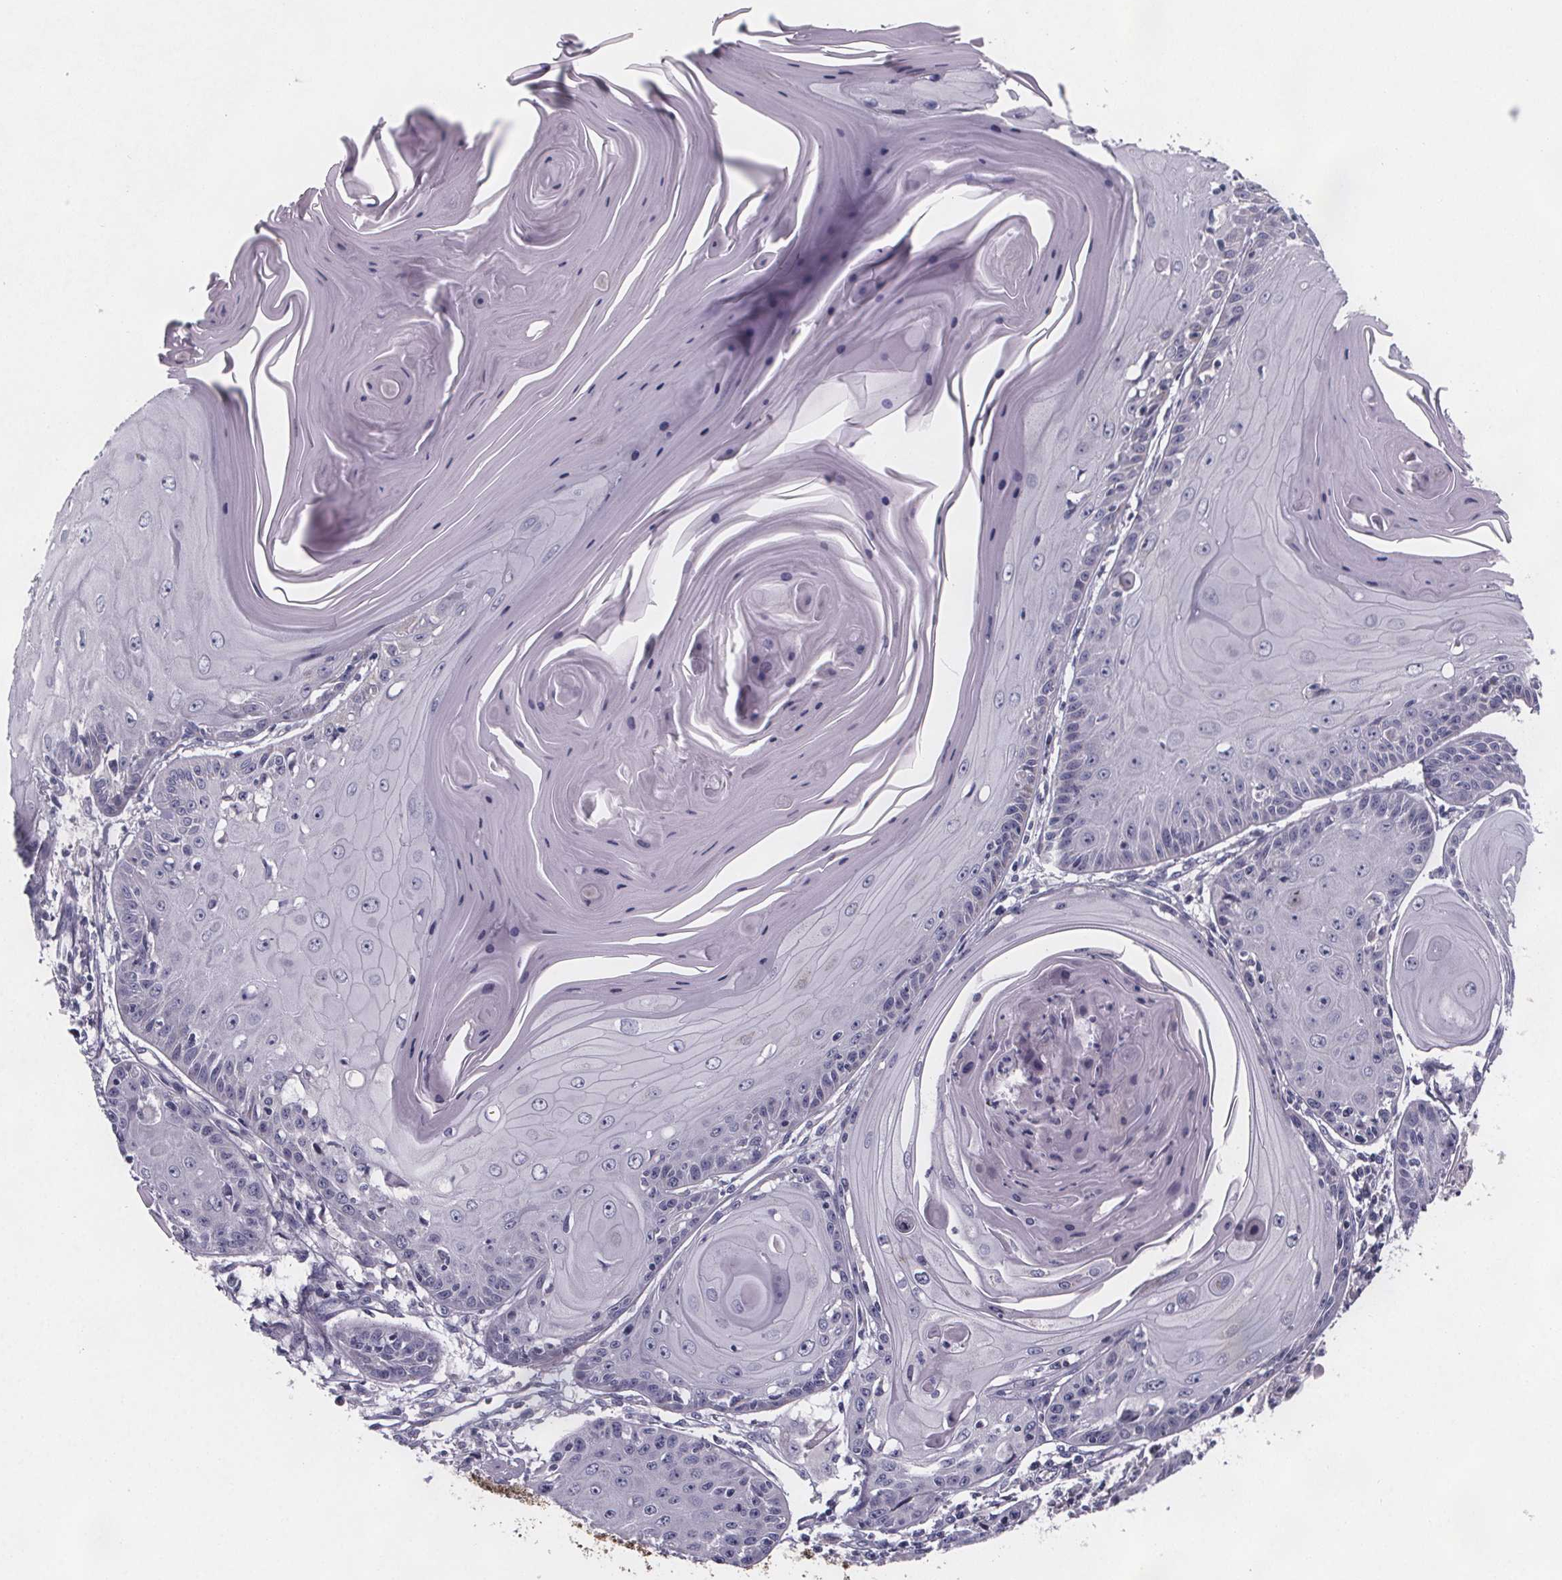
{"staining": {"intensity": "negative", "quantity": "none", "location": "none"}, "tissue": "skin cancer", "cell_type": "Tumor cells", "image_type": "cancer", "snomed": [{"axis": "morphology", "description": "Squamous cell carcinoma, NOS"}, {"axis": "topography", "description": "Skin"}, {"axis": "topography", "description": "Vulva"}], "caption": "IHC of human skin cancer (squamous cell carcinoma) shows no positivity in tumor cells.", "gene": "PAH", "patient": {"sex": "female", "age": 85}}